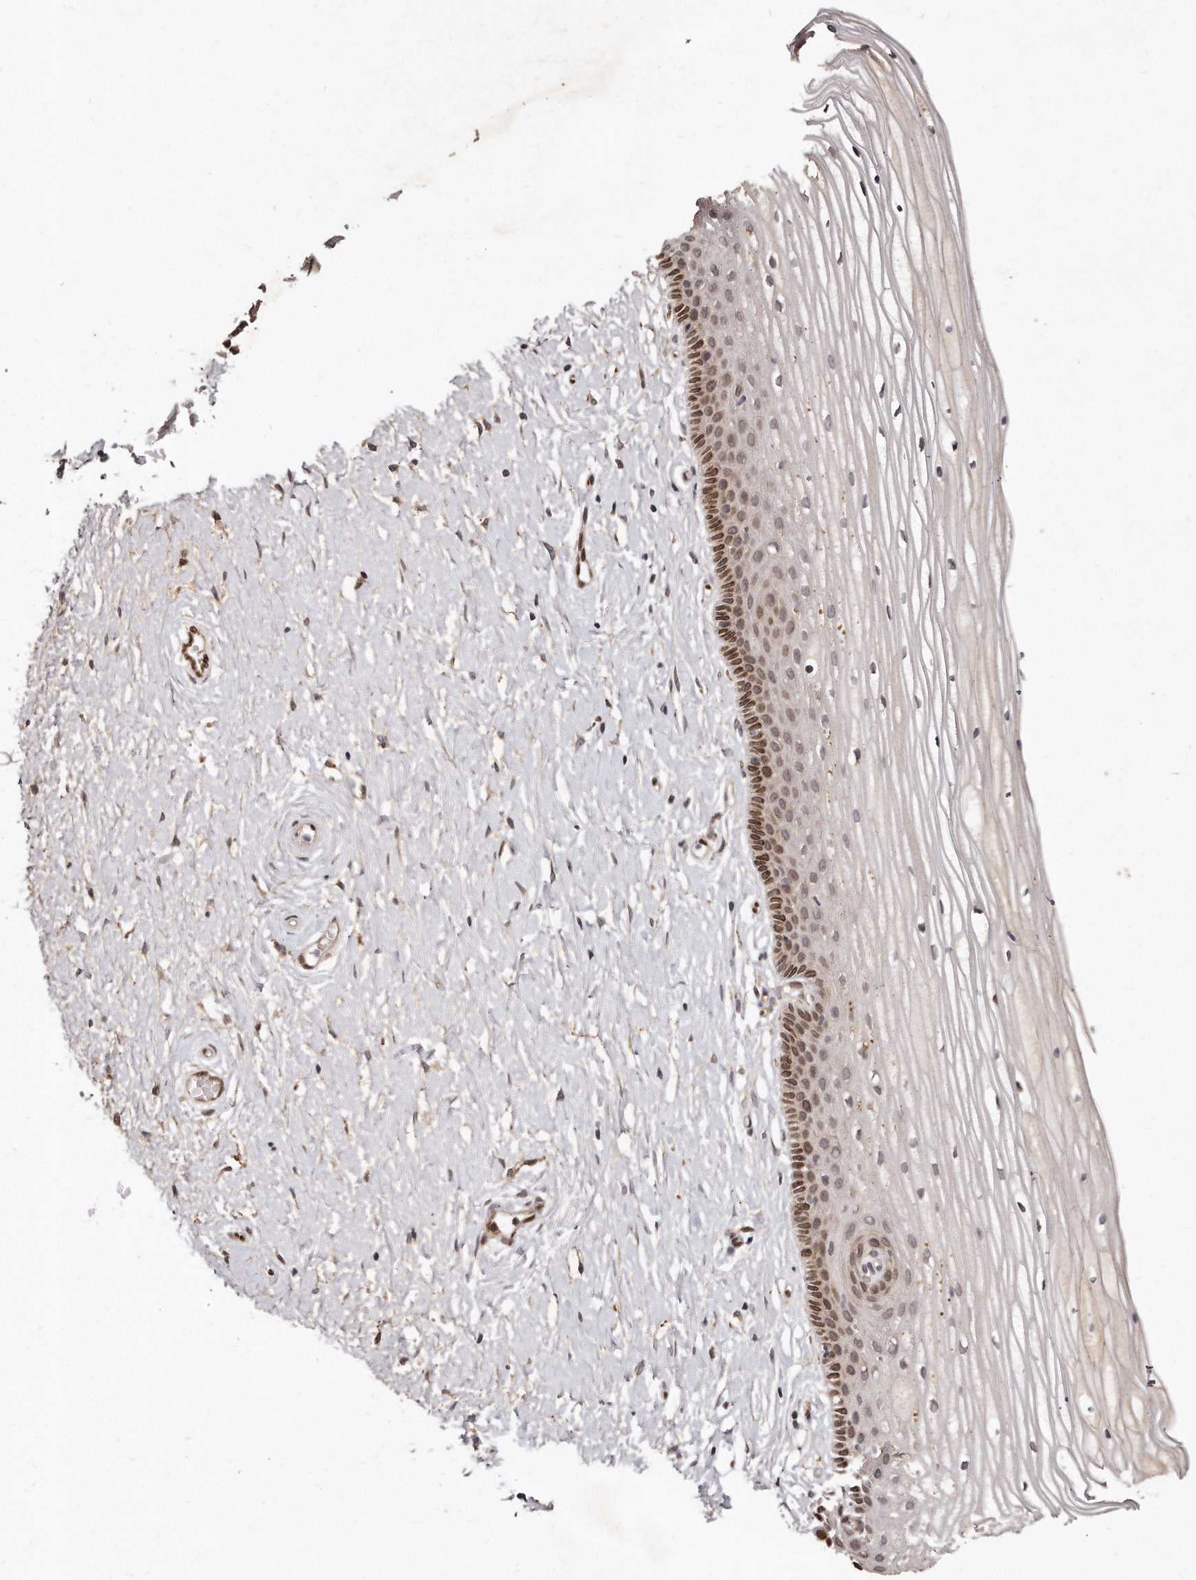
{"staining": {"intensity": "moderate", "quantity": "25%-75%", "location": "cytoplasmic/membranous,nuclear"}, "tissue": "vagina", "cell_type": "Squamous epithelial cells", "image_type": "normal", "snomed": [{"axis": "morphology", "description": "Normal tissue, NOS"}, {"axis": "topography", "description": "Vagina"}, {"axis": "topography", "description": "Cervix"}], "caption": "A medium amount of moderate cytoplasmic/membranous,nuclear positivity is present in about 25%-75% of squamous epithelial cells in unremarkable vagina.", "gene": "HASPIN", "patient": {"sex": "female", "age": 40}}